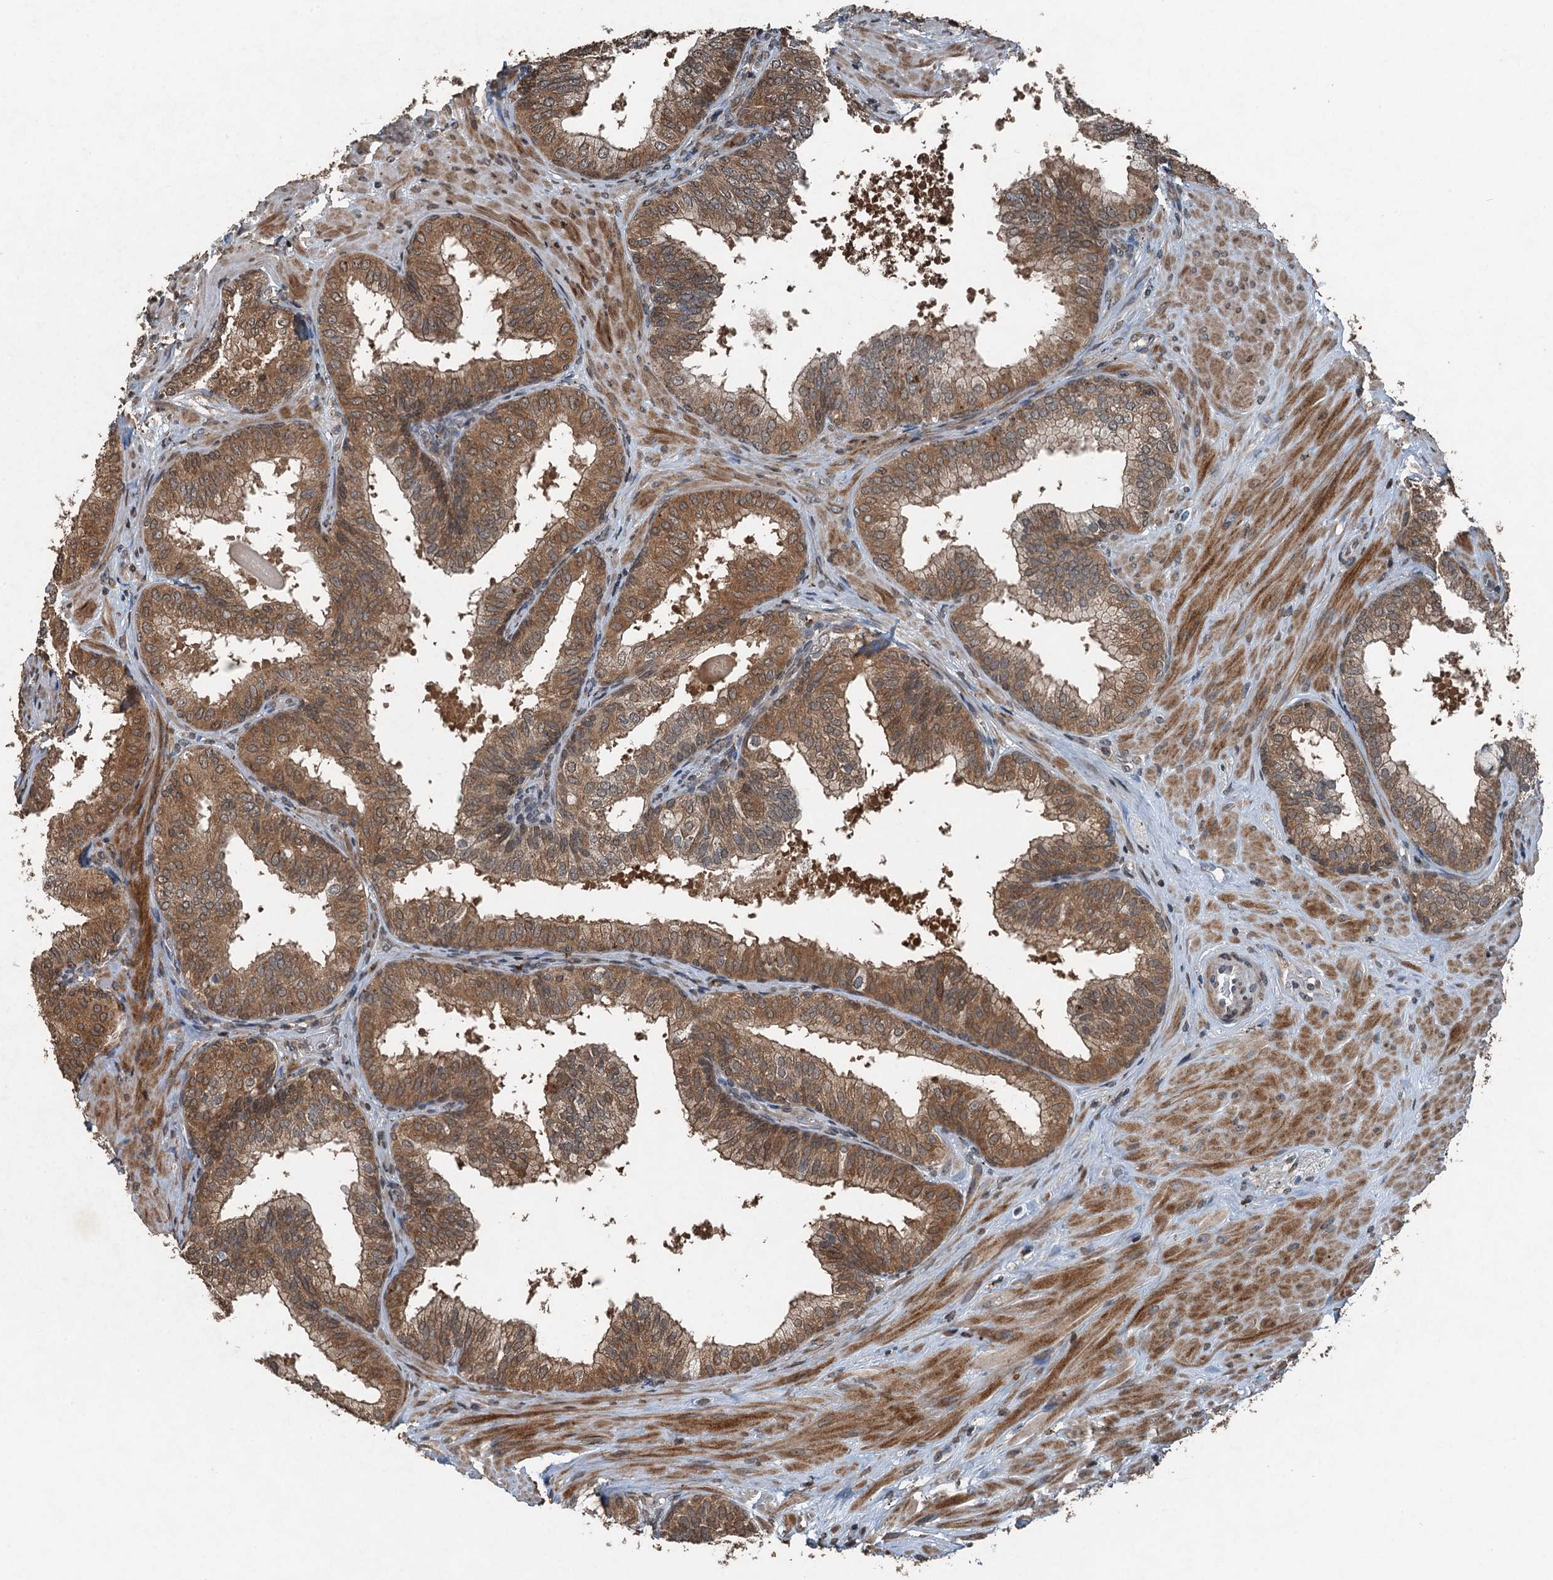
{"staining": {"intensity": "moderate", "quantity": ">75%", "location": "cytoplasmic/membranous"}, "tissue": "prostate", "cell_type": "Glandular cells", "image_type": "normal", "snomed": [{"axis": "morphology", "description": "Normal tissue, NOS"}, {"axis": "topography", "description": "Prostate"}], "caption": "Immunohistochemical staining of unremarkable human prostate exhibits >75% levels of moderate cytoplasmic/membranous protein expression in approximately >75% of glandular cells. (DAB (3,3'-diaminobenzidine) = brown stain, brightfield microscopy at high magnification).", "gene": "TCTN1", "patient": {"sex": "male", "age": 60}}